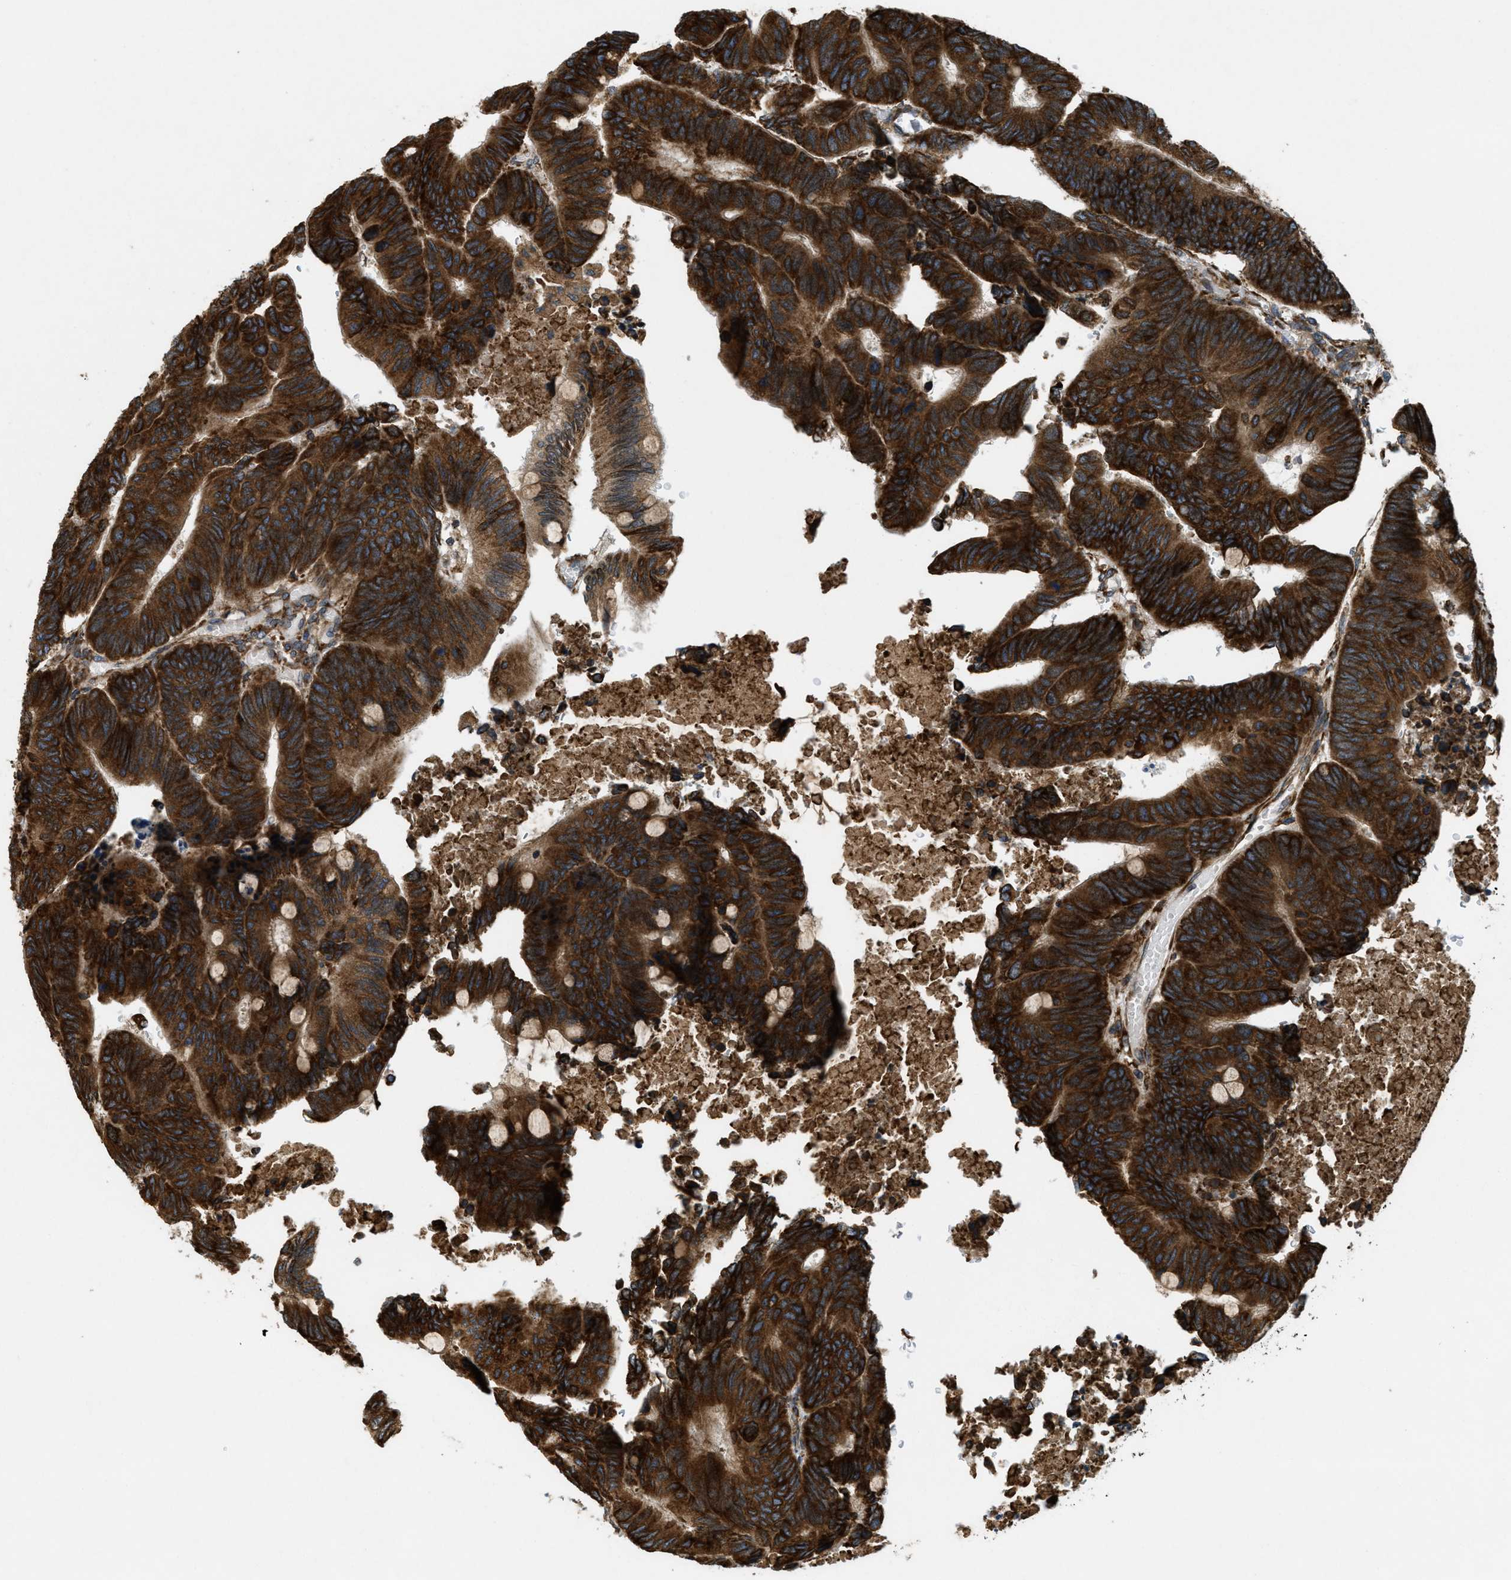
{"staining": {"intensity": "strong", "quantity": ">75%", "location": "cytoplasmic/membranous"}, "tissue": "colorectal cancer", "cell_type": "Tumor cells", "image_type": "cancer", "snomed": [{"axis": "morphology", "description": "Normal tissue, NOS"}, {"axis": "morphology", "description": "Adenocarcinoma, NOS"}, {"axis": "topography", "description": "Rectum"}, {"axis": "topography", "description": "Peripheral nerve tissue"}], "caption": "Immunohistochemistry staining of adenocarcinoma (colorectal), which exhibits high levels of strong cytoplasmic/membranous staining in about >75% of tumor cells indicating strong cytoplasmic/membranous protein positivity. The staining was performed using DAB (3,3'-diaminobenzidine) (brown) for protein detection and nuclei were counterstained in hematoxylin (blue).", "gene": "PCDH18", "patient": {"sex": "male", "age": 92}}